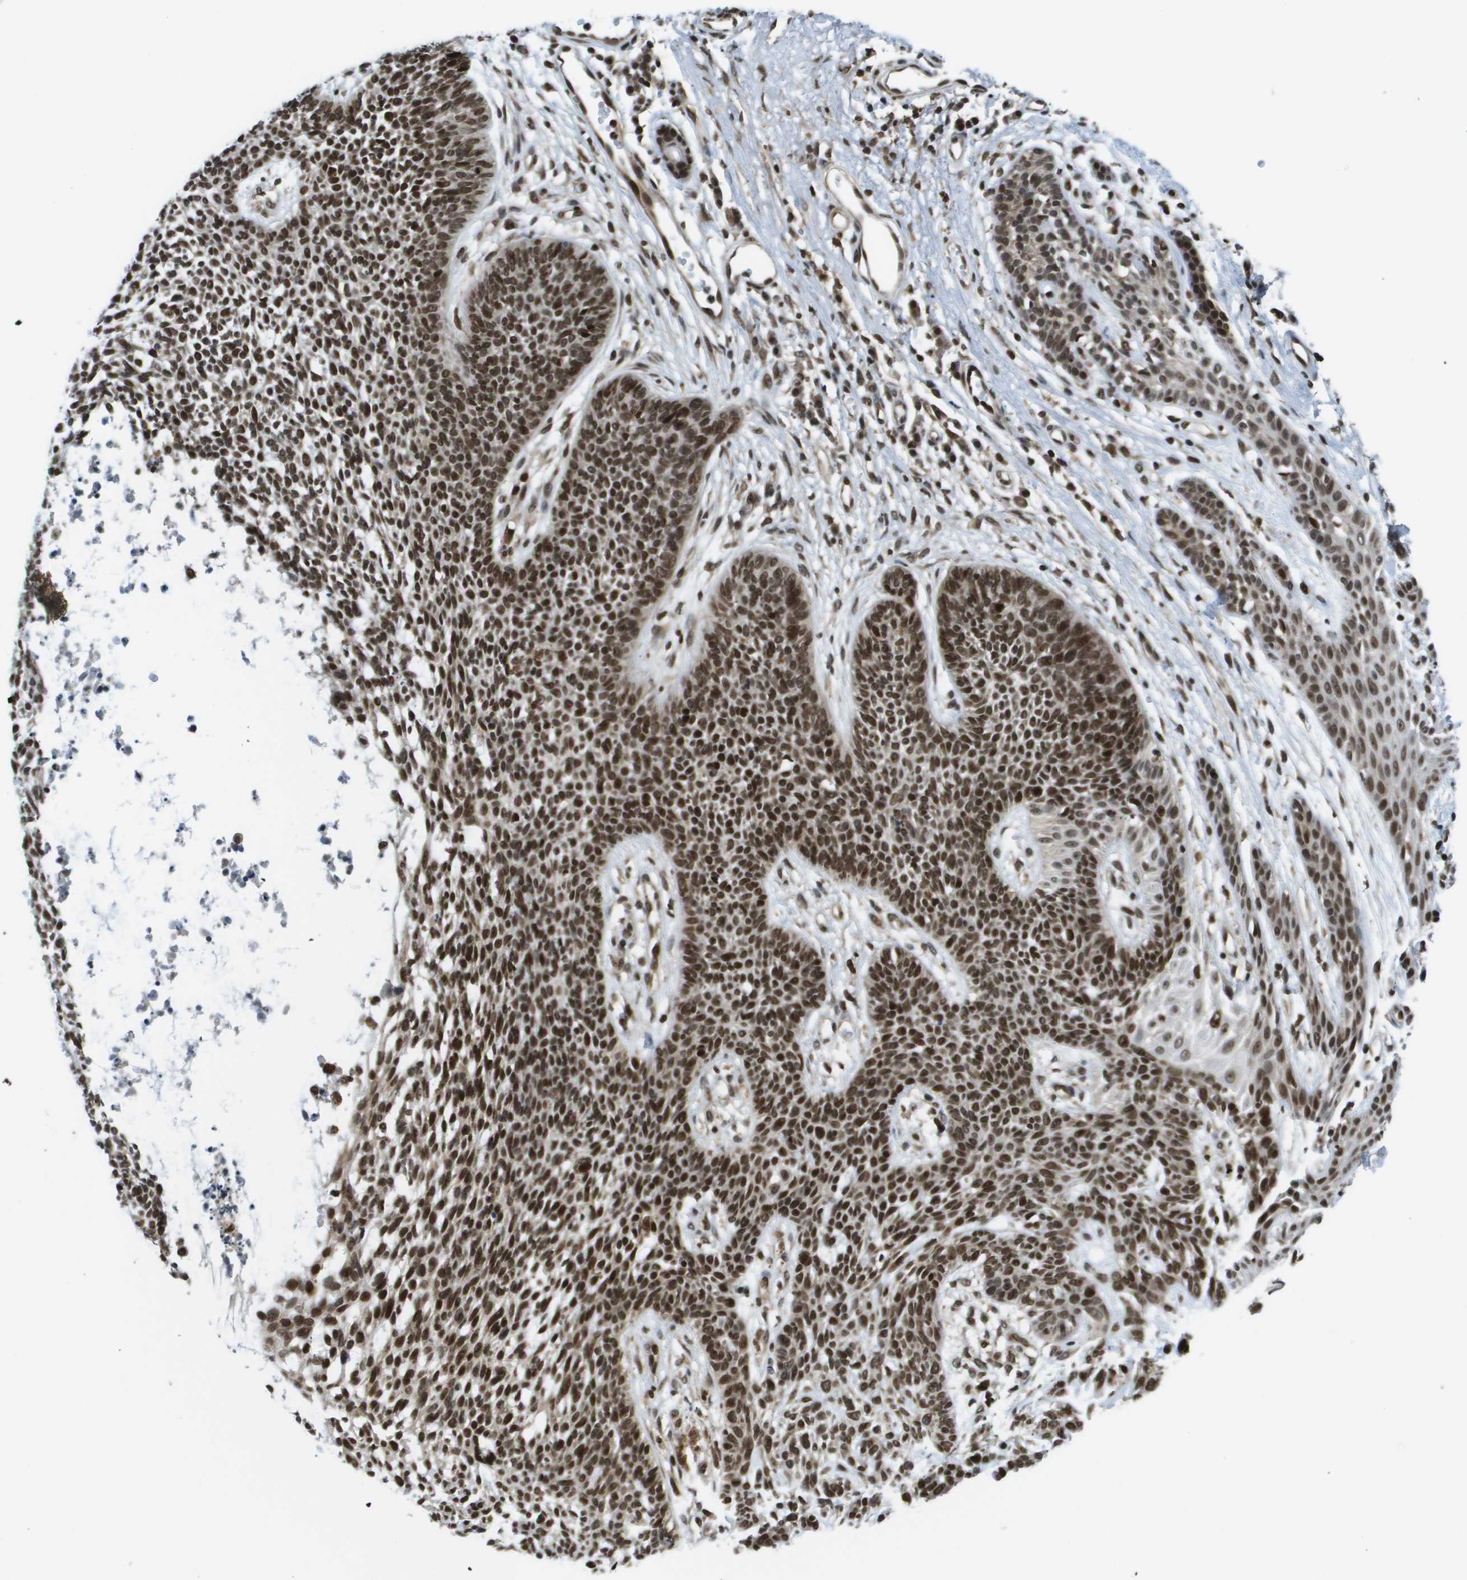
{"staining": {"intensity": "strong", "quantity": ">75%", "location": "nuclear"}, "tissue": "skin cancer", "cell_type": "Tumor cells", "image_type": "cancer", "snomed": [{"axis": "morphology", "description": "Basal cell carcinoma"}, {"axis": "topography", "description": "Skin"}], "caption": "Strong nuclear protein expression is seen in about >75% of tumor cells in skin basal cell carcinoma.", "gene": "RECQL4", "patient": {"sex": "female", "age": 84}}